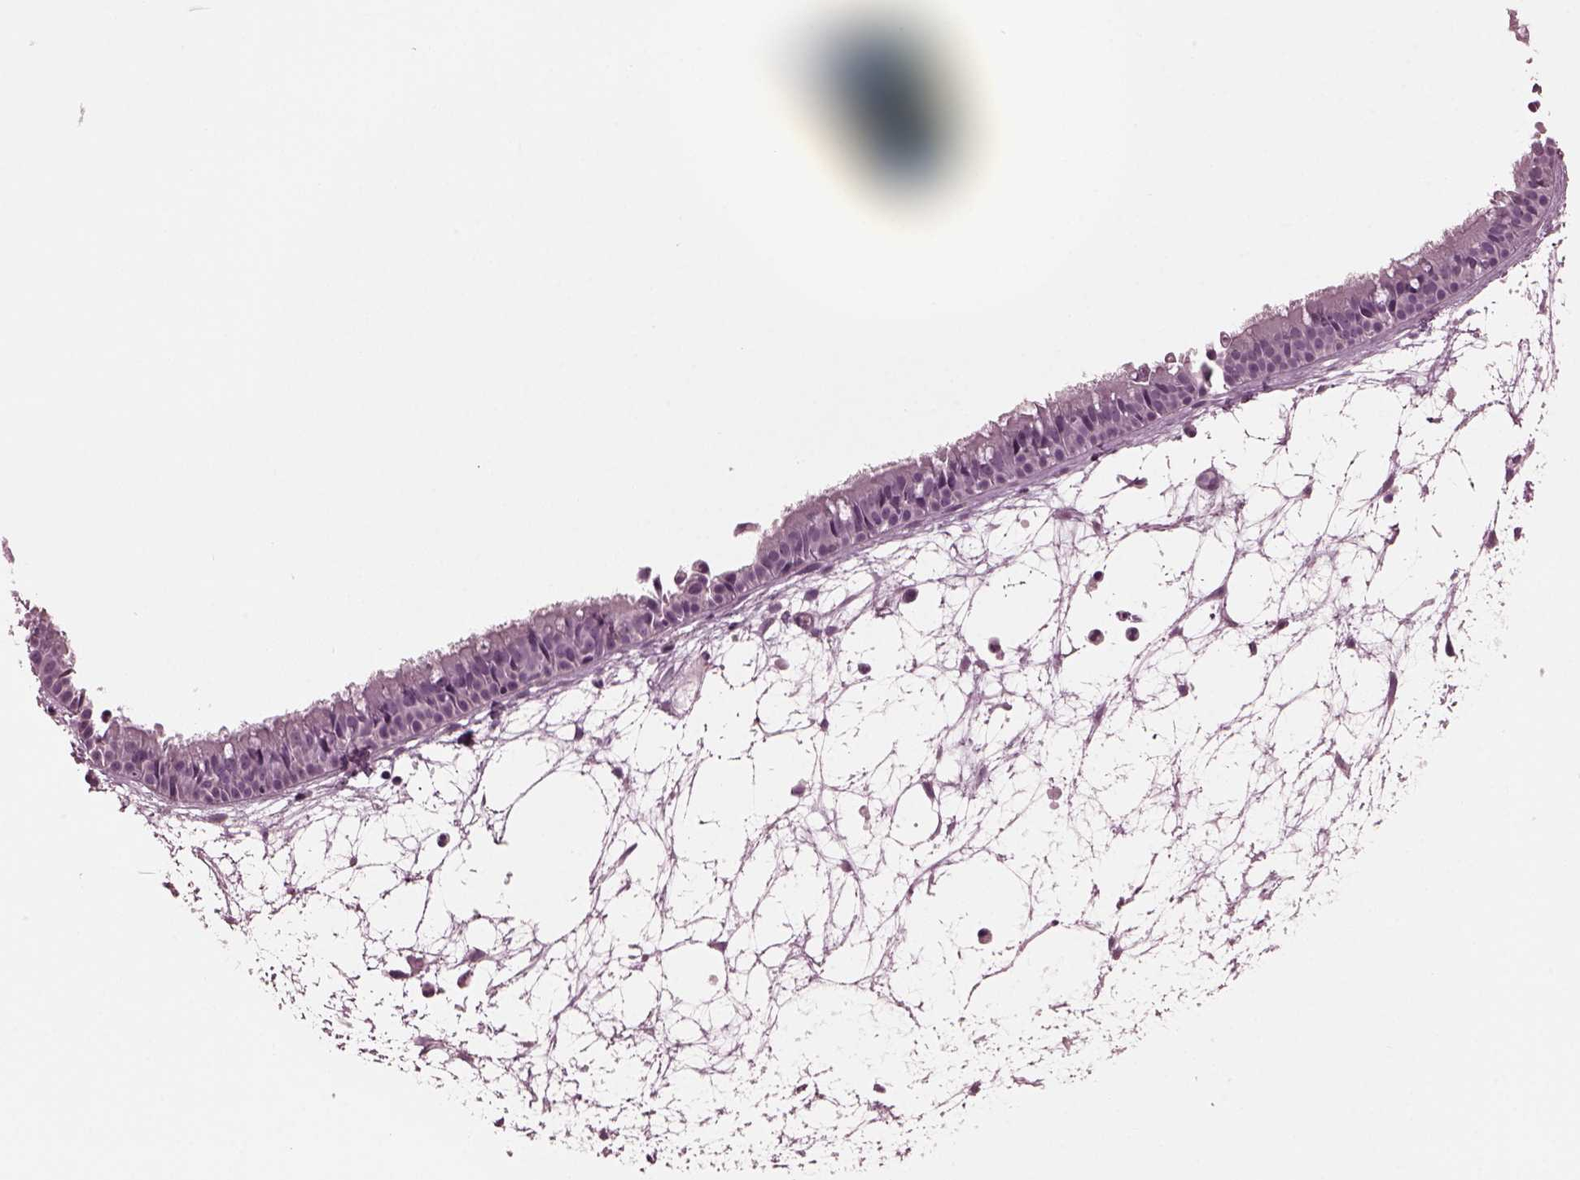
{"staining": {"intensity": "negative", "quantity": "none", "location": "none"}, "tissue": "nasopharynx", "cell_type": "Respiratory epithelial cells", "image_type": "normal", "snomed": [{"axis": "morphology", "description": "Normal tissue, NOS"}, {"axis": "topography", "description": "Nasopharynx"}], "caption": "This is a photomicrograph of IHC staining of normal nasopharynx, which shows no staining in respiratory epithelial cells.", "gene": "GDF11", "patient": {"sex": "male", "age": 31}}